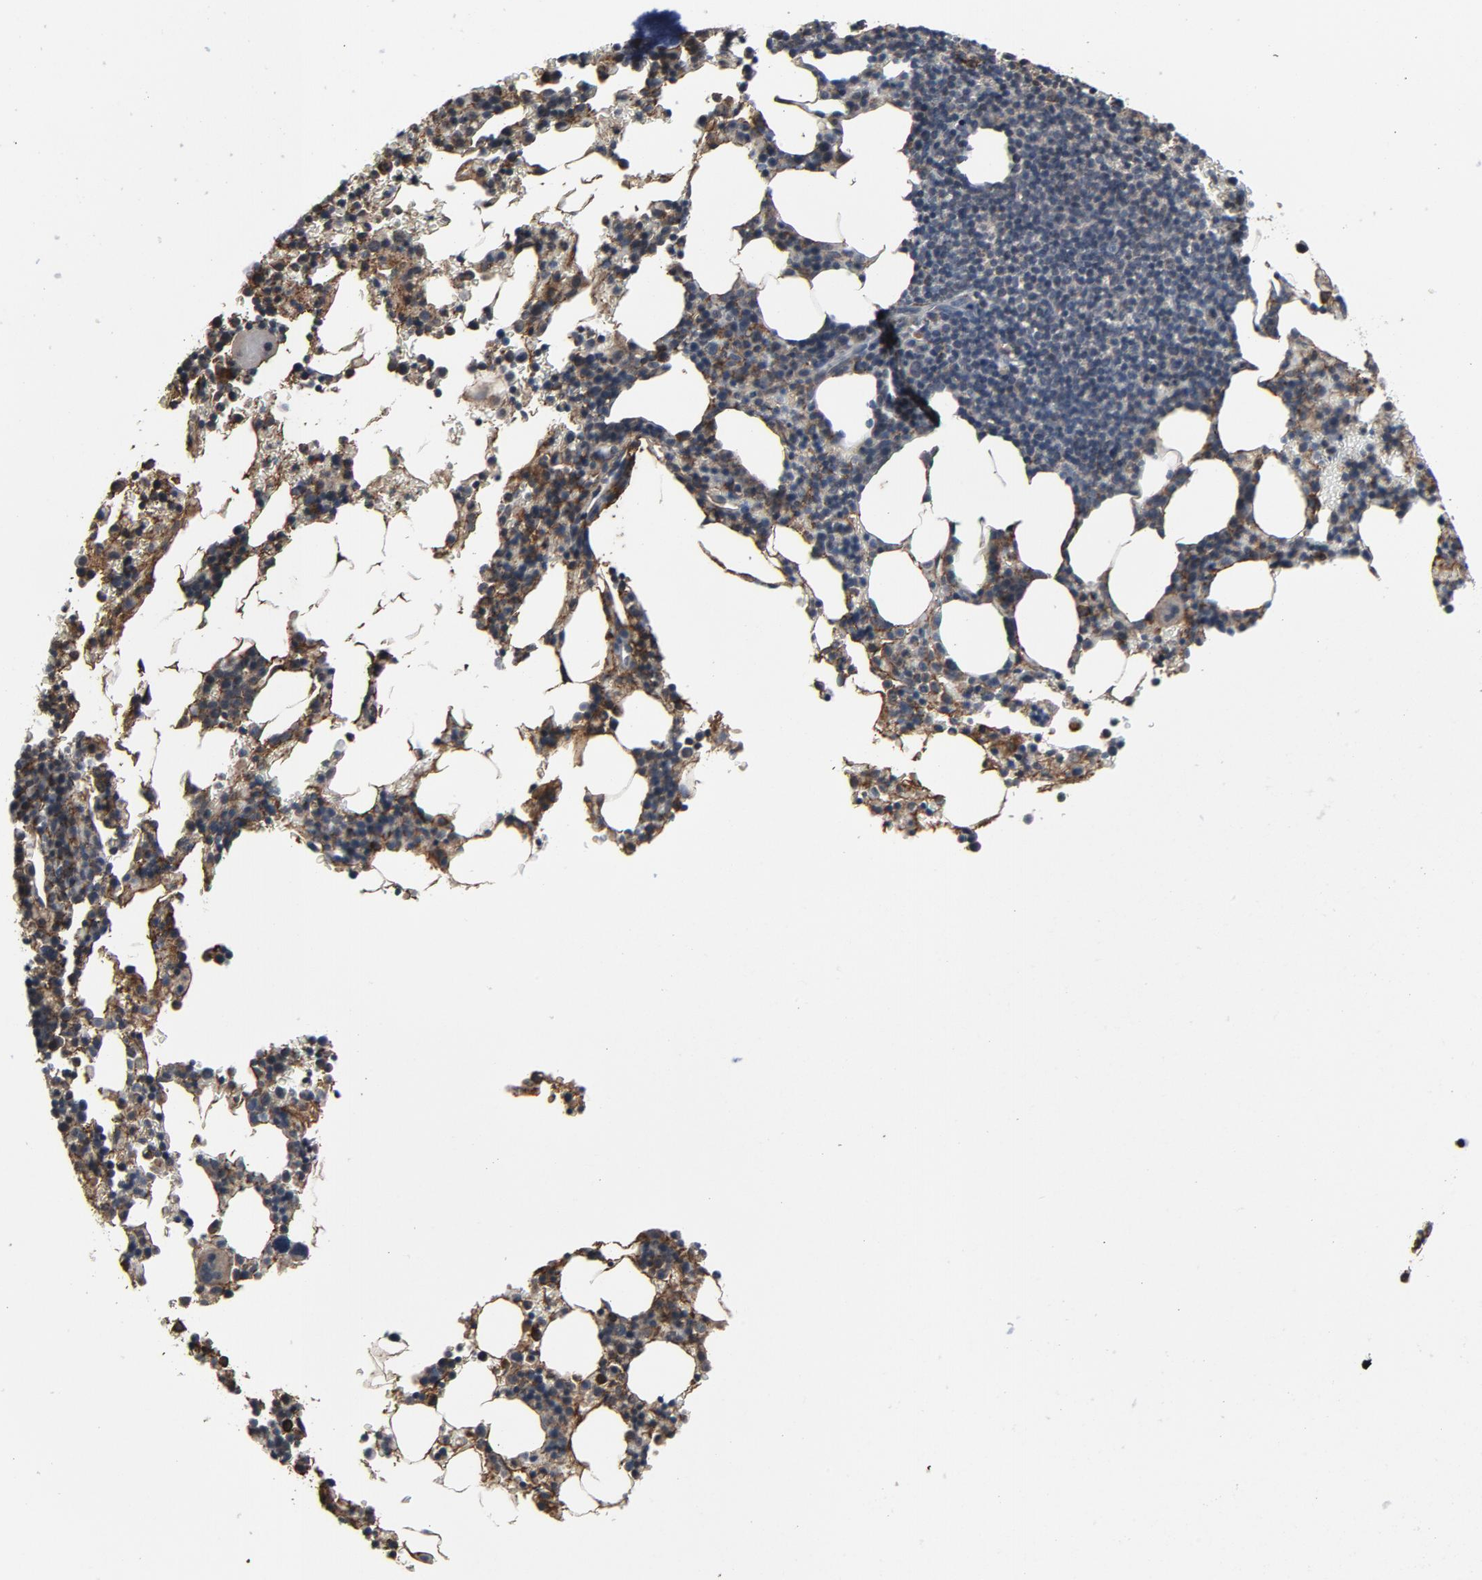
{"staining": {"intensity": "moderate", "quantity": "<25%", "location": "cytoplasmic/membranous"}, "tissue": "bone marrow", "cell_type": "Hematopoietic cells", "image_type": "normal", "snomed": [{"axis": "morphology", "description": "Normal tissue, NOS"}, {"axis": "topography", "description": "Bone marrow"}], "caption": "IHC photomicrograph of unremarkable bone marrow: human bone marrow stained using IHC displays low levels of moderate protein expression localized specifically in the cytoplasmic/membranous of hematopoietic cells, appearing as a cytoplasmic/membranous brown color.", "gene": "PDZD4", "patient": {"sex": "female", "age": 78}}